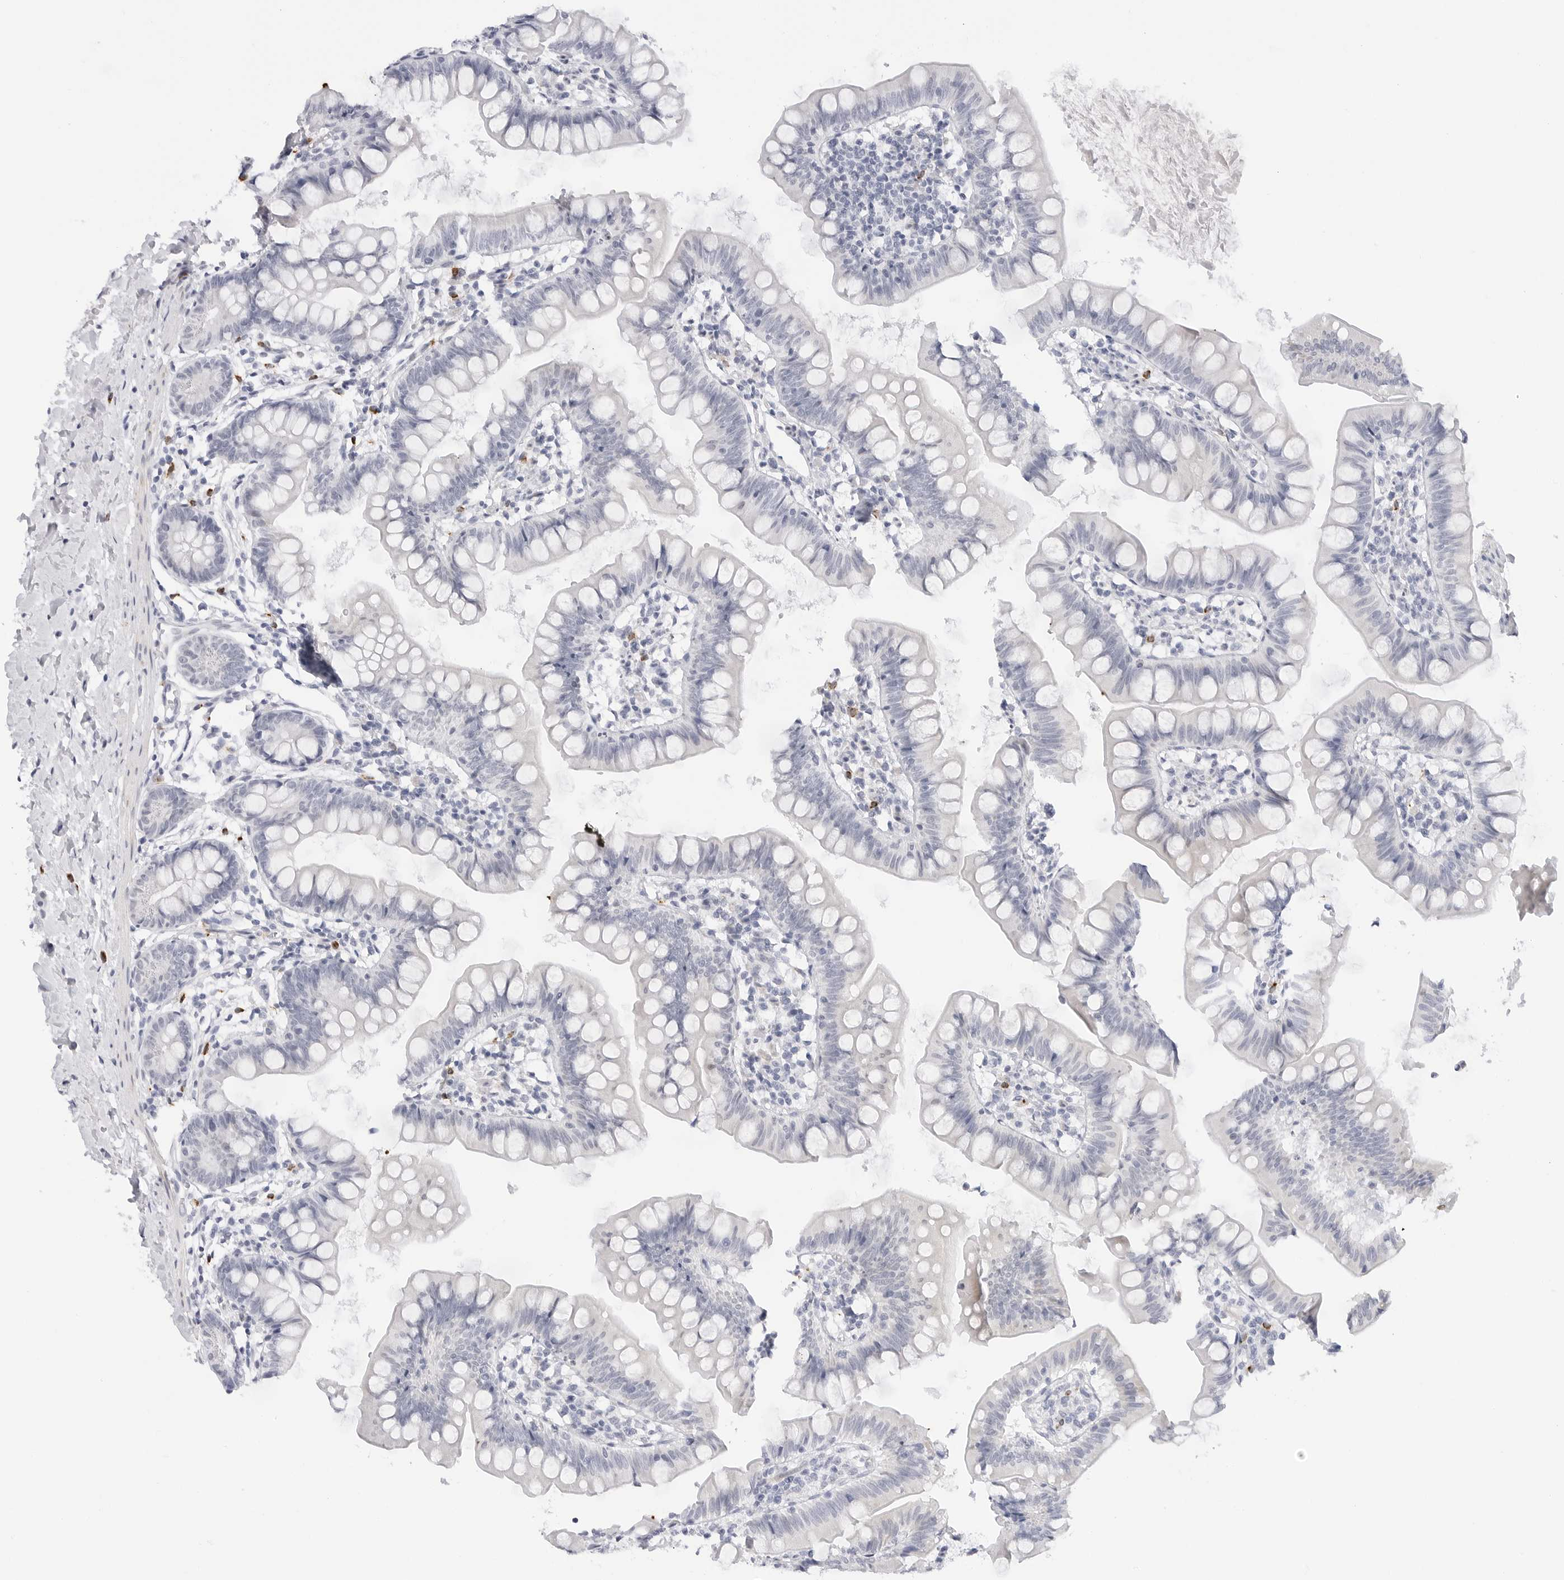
{"staining": {"intensity": "negative", "quantity": "none", "location": "none"}, "tissue": "small intestine", "cell_type": "Glandular cells", "image_type": "normal", "snomed": [{"axis": "morphology", "description": "Normal tissue, NOS"}, {"axis": "topography", "description": "Small intestine"}], "caption": "Glandular cells are negative for protein expression in benign human small intestine. (Brightfield microscopy of DAB immunohistochemistry (IHC) at high magnification).", "gene": "HSPB7", "patient": {"sex": "male", "age": 7}}